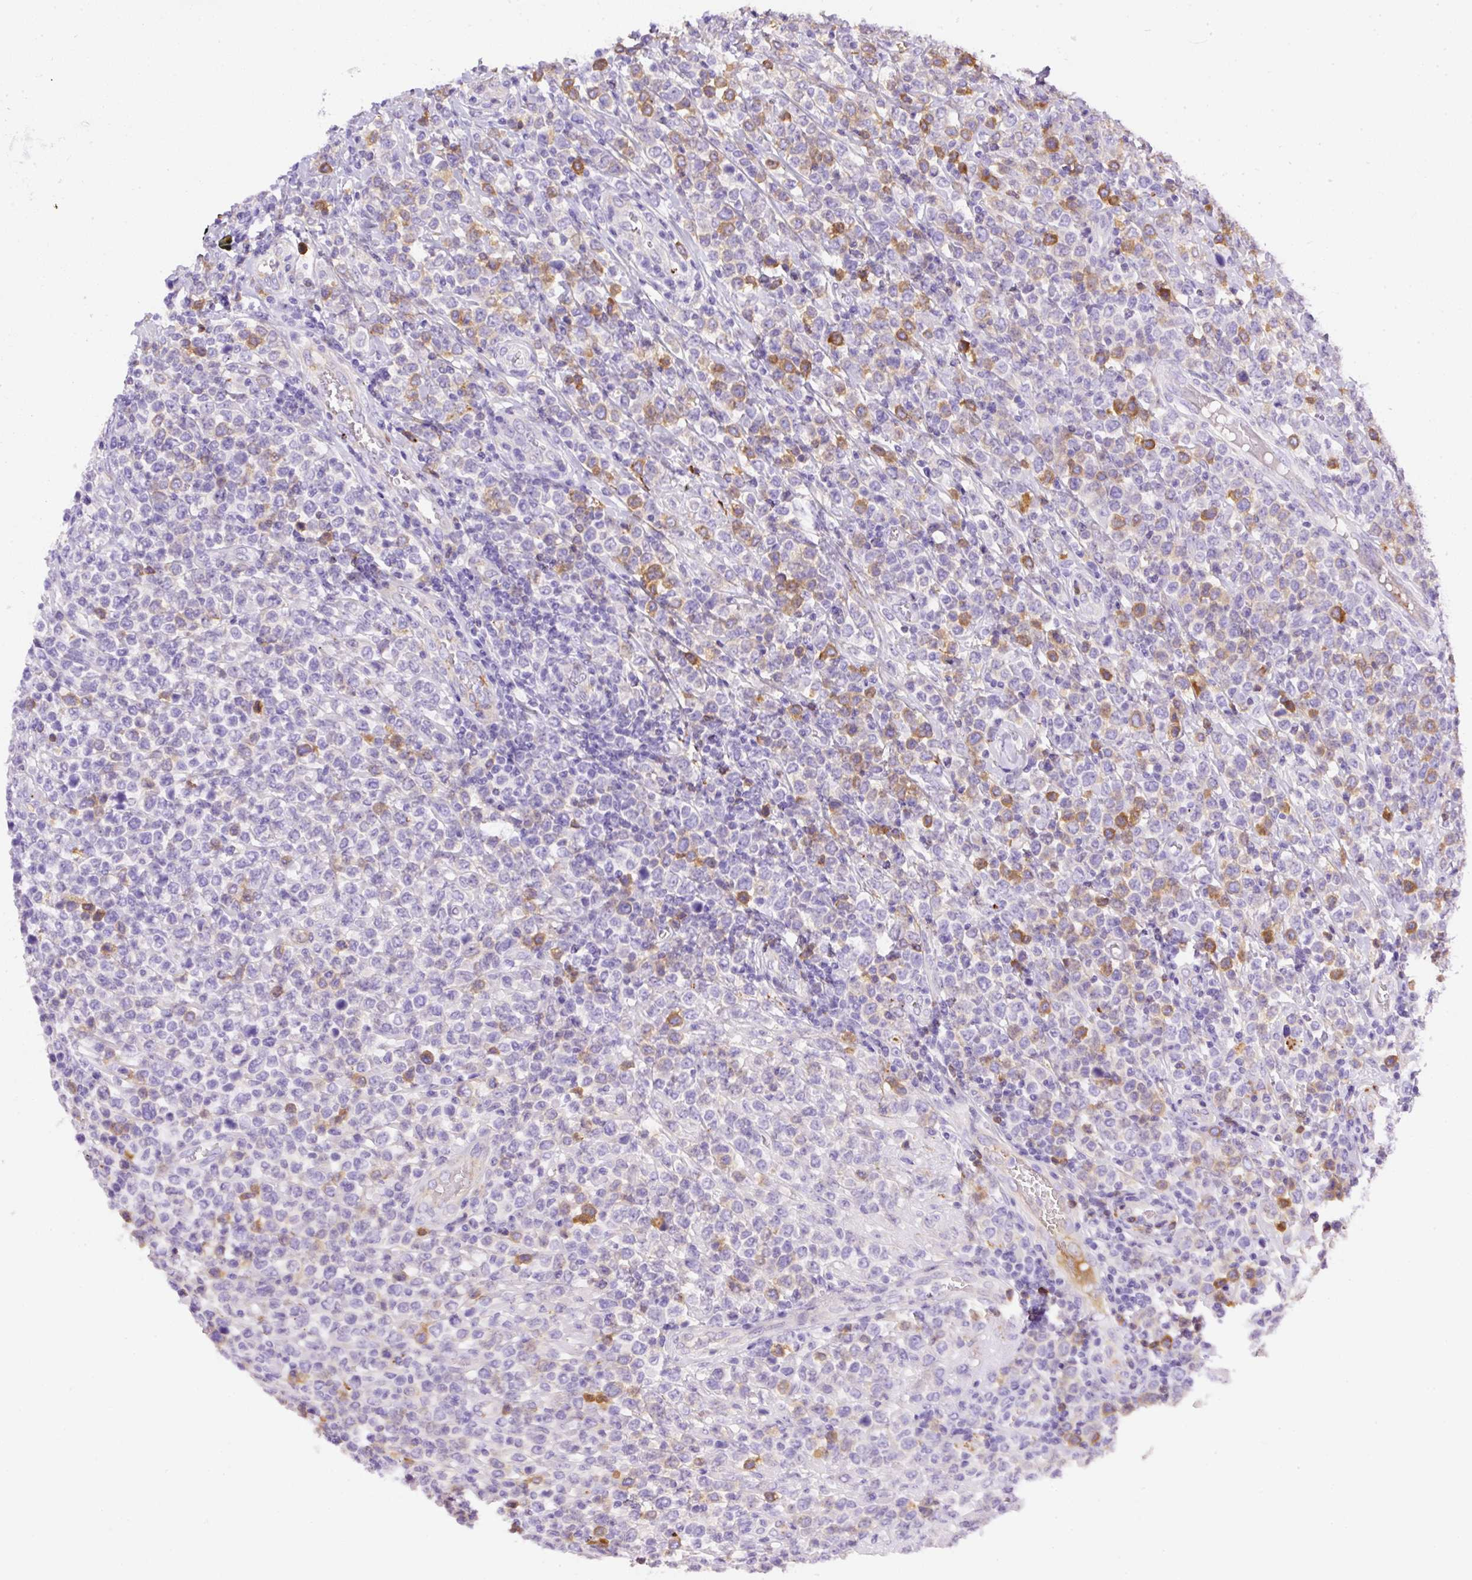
{"staining": {"intensity": "moderate", "quantity": "<25%", "location": "cytoplasmic/membranous"}, "tissue": "lymphoma", "cell_type": "Tumor cells", "image_type": "cancer", "snomed": [{"axis": "morphology", "description": "Malignant lymphoma, non-Hodgkin's type, High grade"}, {"axis": "topography", "description": "Soft tissue"}], "caption": "The micrograph displays immunohistochemical staining of malignant lymphoma, non-Hodgkin's type (high-grade). There is moderate cytoplasmic/membranous positivity is identified in about <25% of tumor cells.", "gene": "APCS", "patient": {"sex": "female", "age": 56}}